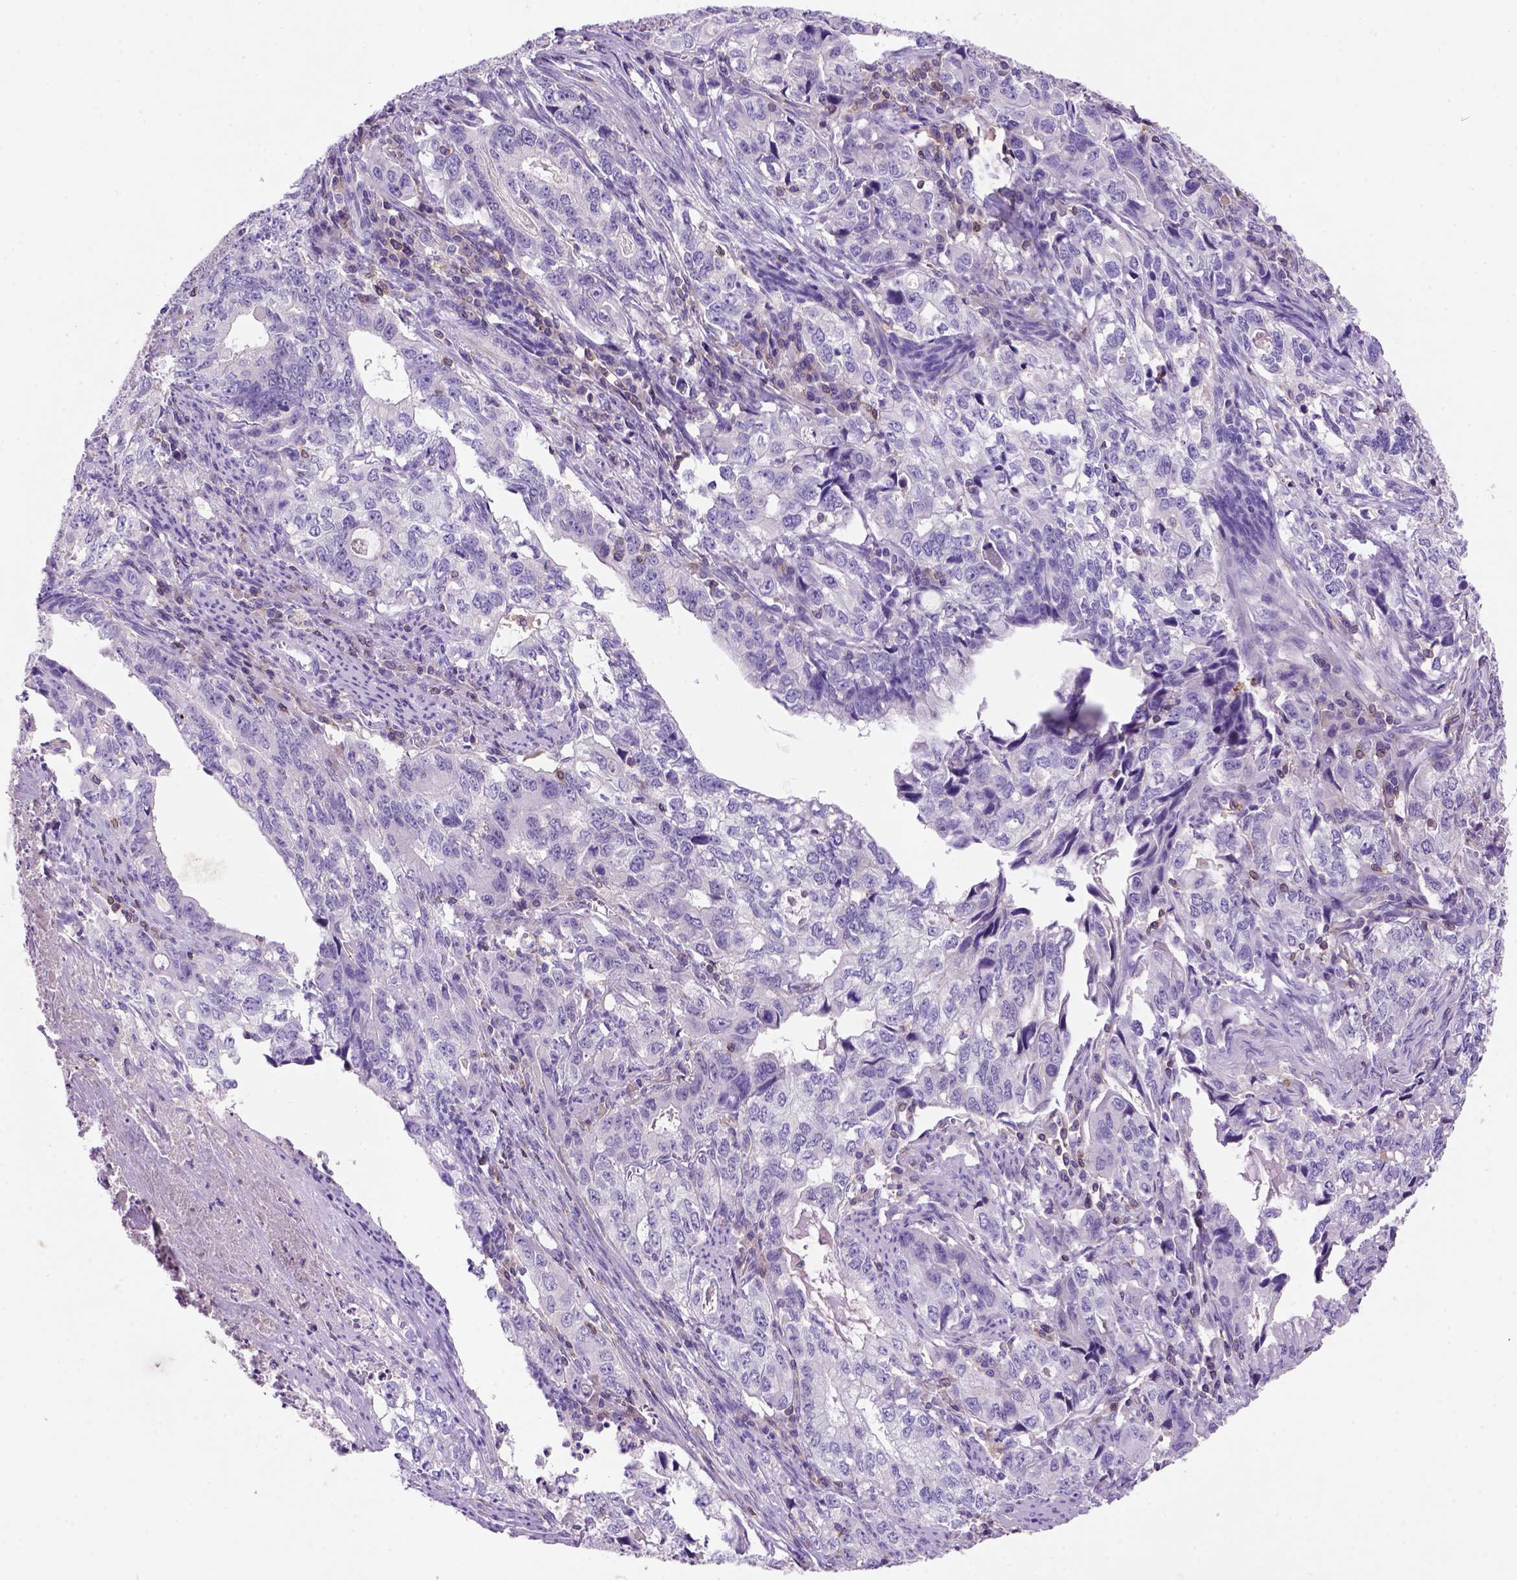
{"staining": {"intensity": "negative", "quantity": "none", "location": "none"}, "tissue": "stomach cancer", "cell_type": "Tumor cells", "image_type": "cancer", "snomed": [{"axis": "morphology", "description": "Adenocarcinoma, NOS"}, {"axis": "topography", "description": "Stomach, lower"}], "caption": "DAB immunohistochemical staining of stomach adenocarcinoma displays no significant staining in tumor cells. The staining is performed using DAB brown chromogen with nuclei counter-stained in using hematoxylin.", "gene": "INPP5D", "patient": {"sex": "female", "age": 72}}